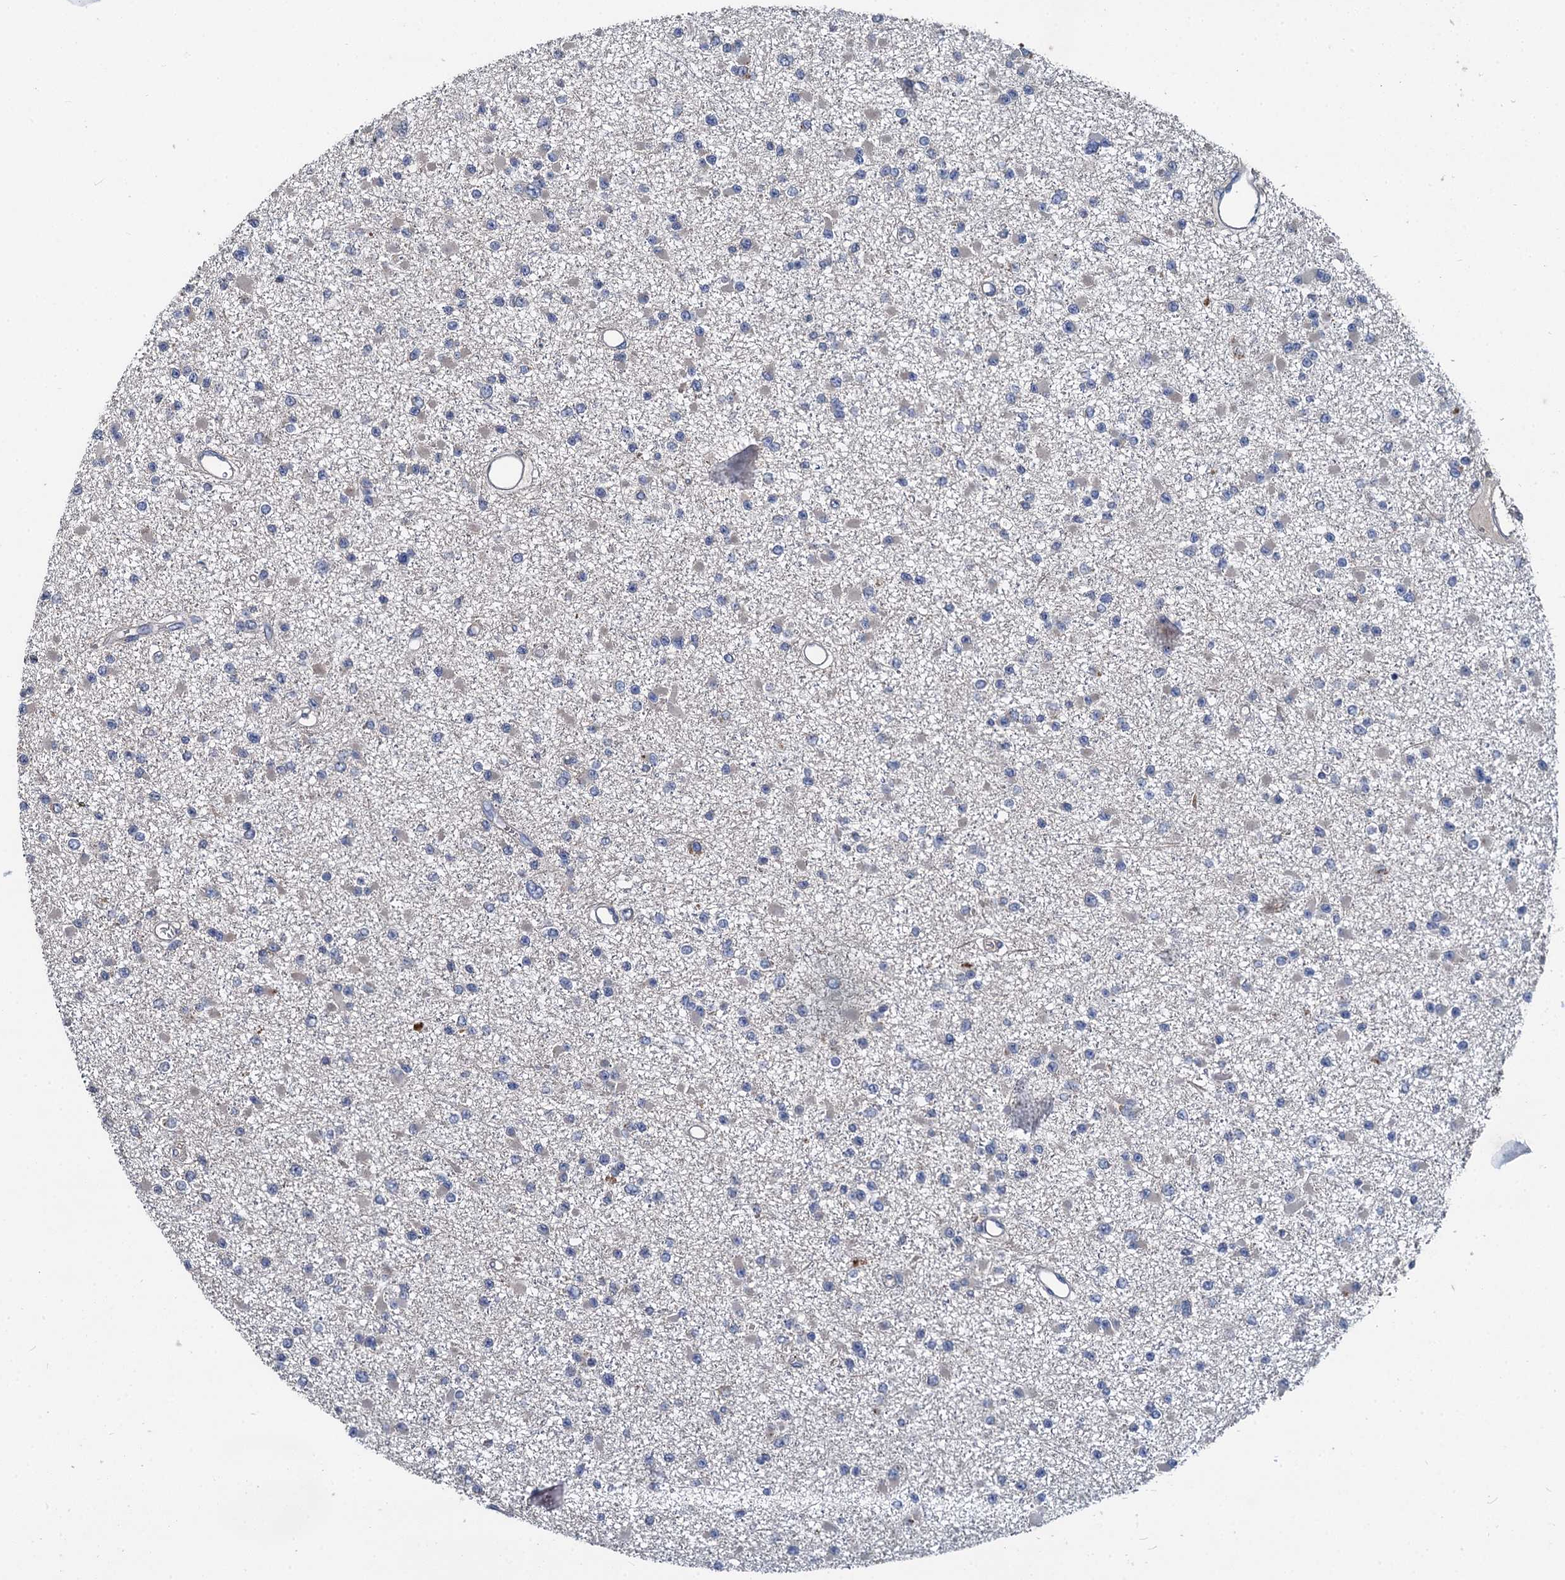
{"staining": {"intensity": "negative", "quantity": "none", "location": "none"}, "tissue": "glioma", "cell_type": "Tumor cells", "image_type": "cancer", "snomed": [{"axis": "morphology", "description": "Glioma, malignant, Low grade"}, {"axis": "topography", "description": "Brain"}], "caption": "Immunohistochemistry micrograph of neoplastic tissue: human malignant glioma (low-grade) stained with DAB (3,3'-diaminobenzidine) reveals no significant protein staining in tumor cells.", "gene": "SPRYD3", "patient": {"sex": "female", "age": 22}}